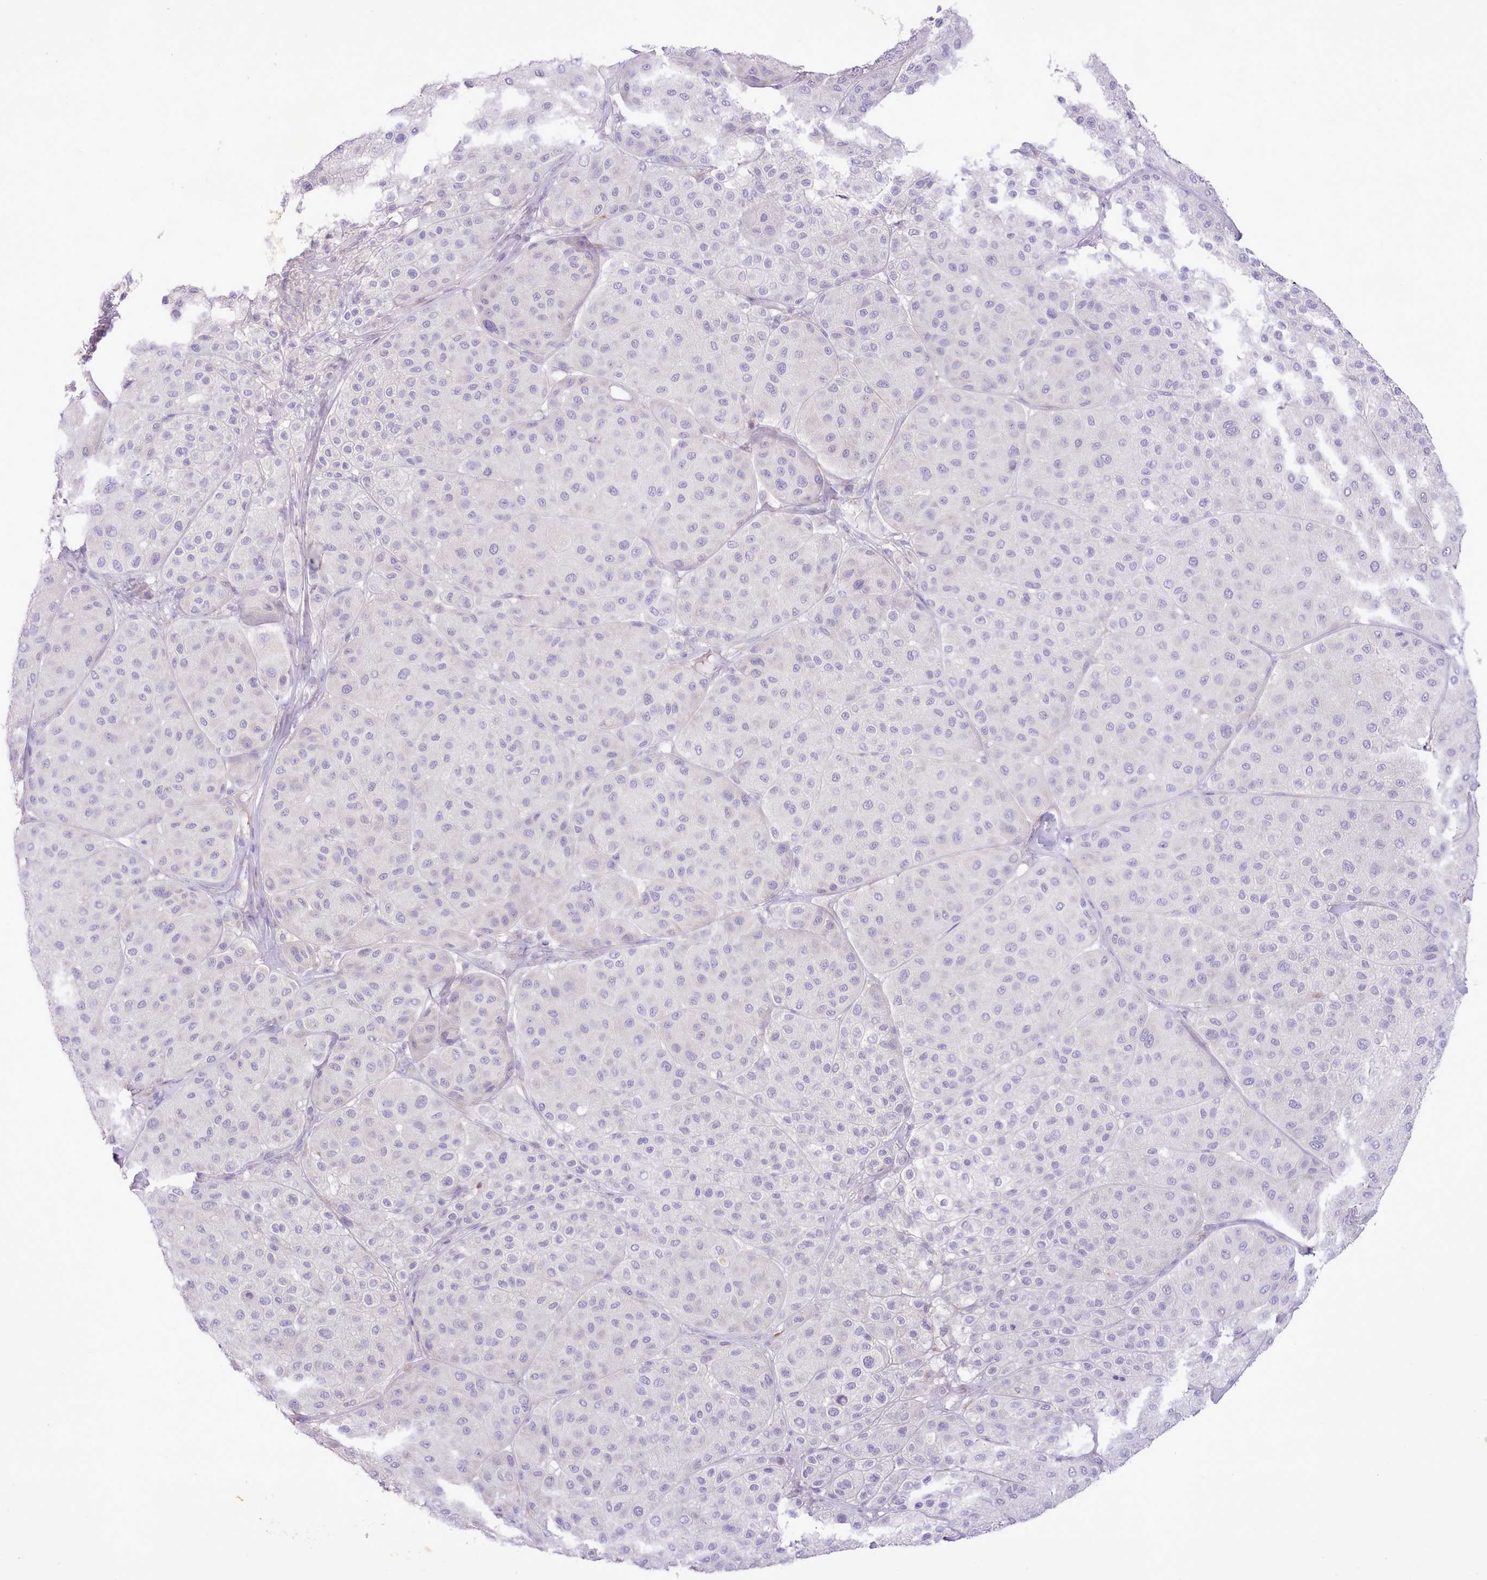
{"staining": {"intensity": "negative", "quantity": "none", "location": "none"}, "tissue": "melanoma", "cell_type": "Tumor cells", "image_type": "cancer", "snomed": [{"axis": "morphology", "description": "Malignant melanoma, Metastatic site"}, {"axis": "topography", "description": "Smooth muscle"}], "caption": "This is an IHC photomicrograph of human malignant melanoma (metastatic site). There is no positivity in tumor cells.", "gene": "CCL1", "patient": {"sex": "male", "age": 41}}